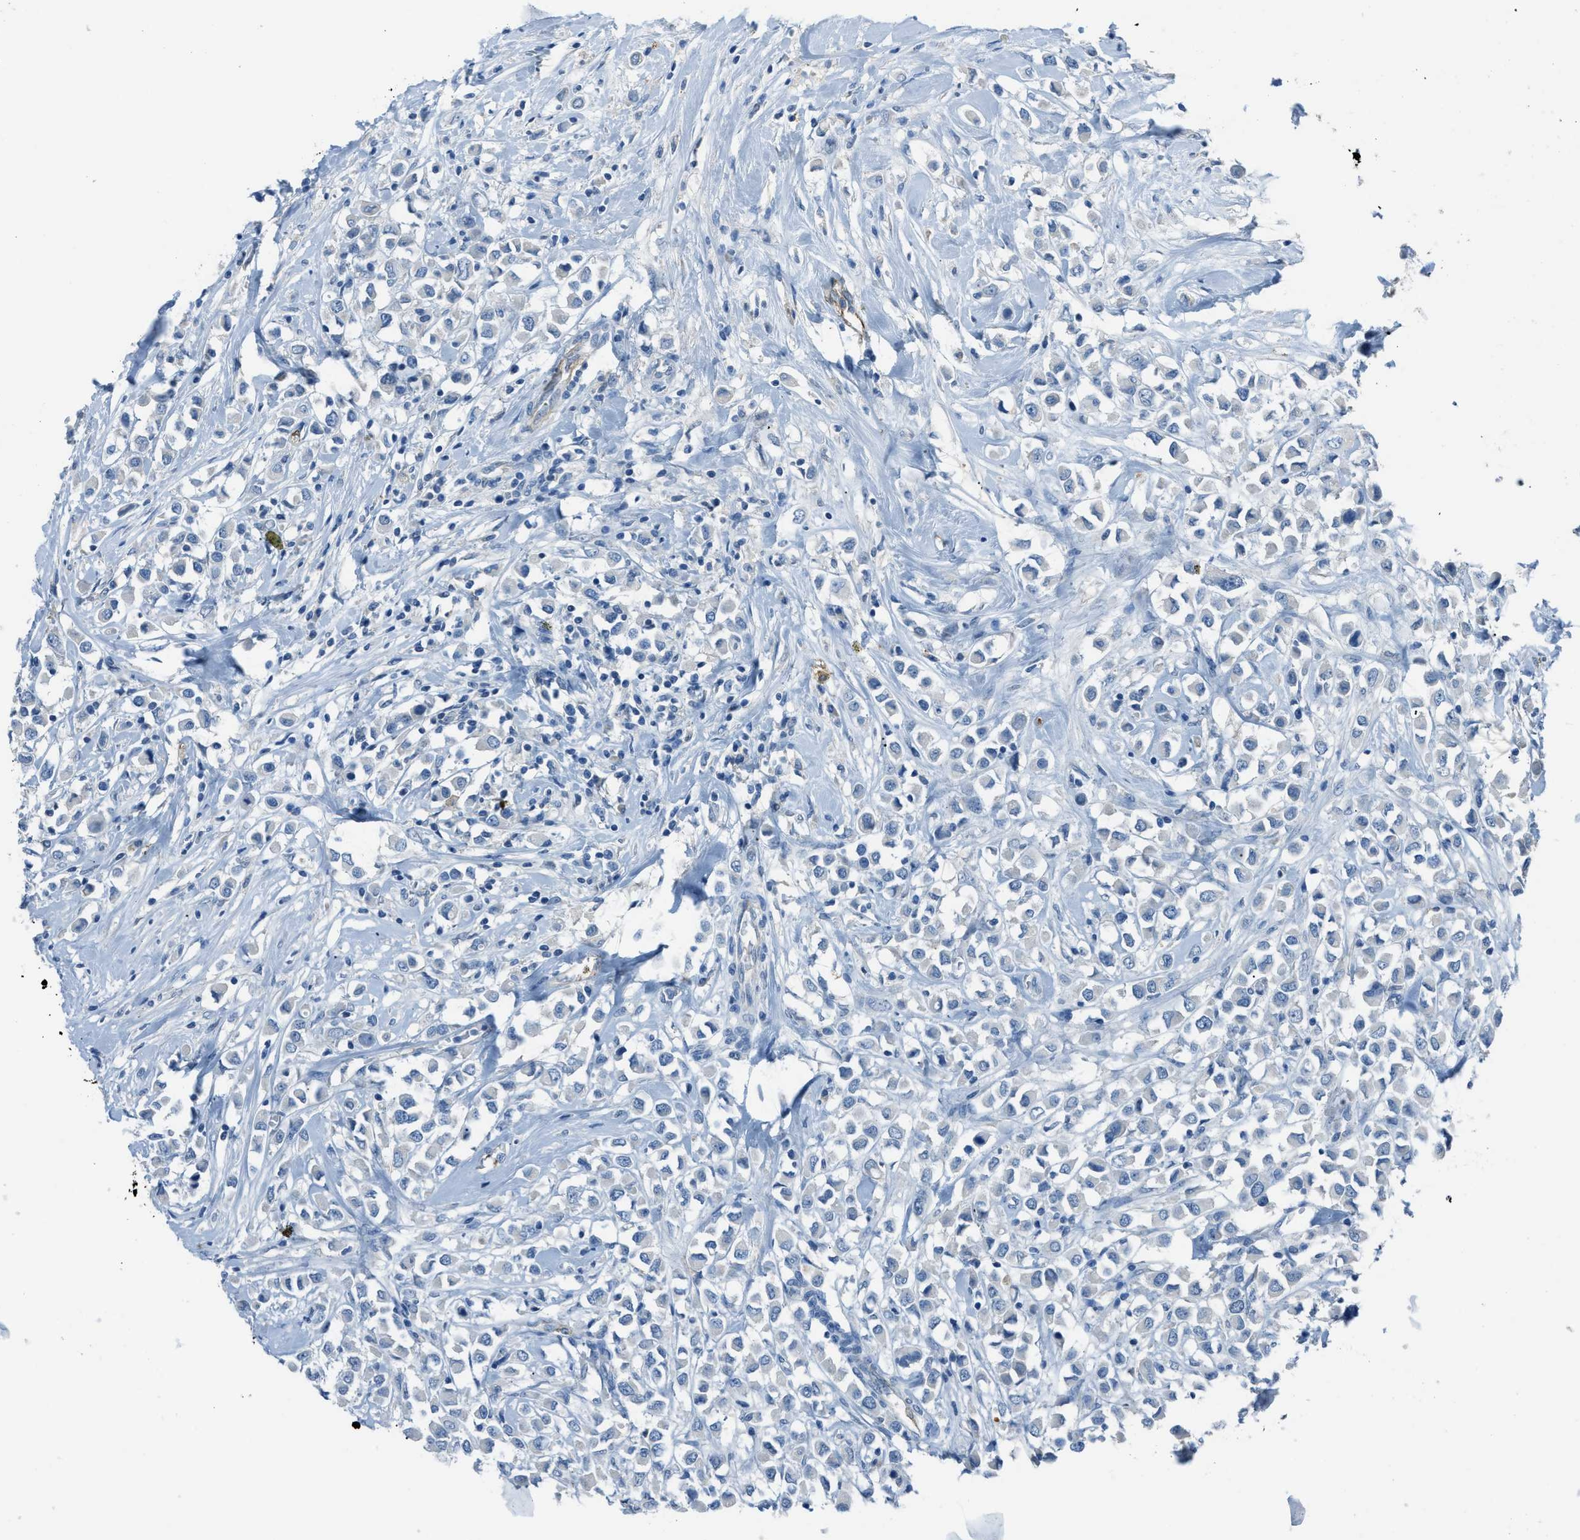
{"staining": {"intensity": "negative", "quantity": "none", "location": "none"}, "tissue": "breast cancer", "cell_type": "Tumor cells", "image_type": "cancer", "snomed": [{"axis": "morphology", "description": "Duct carcinoma"}, {"axis": "topography", "description": "Breast"}], "caption": "DAB (3,3'-diaminobenzidine) immunohistochemical staining of human breast invasive ductal carcinoma shows no significant expression in tumor cells.", "gene": "SLC22A15", "patient": {"sex": "female", "age": 61}}